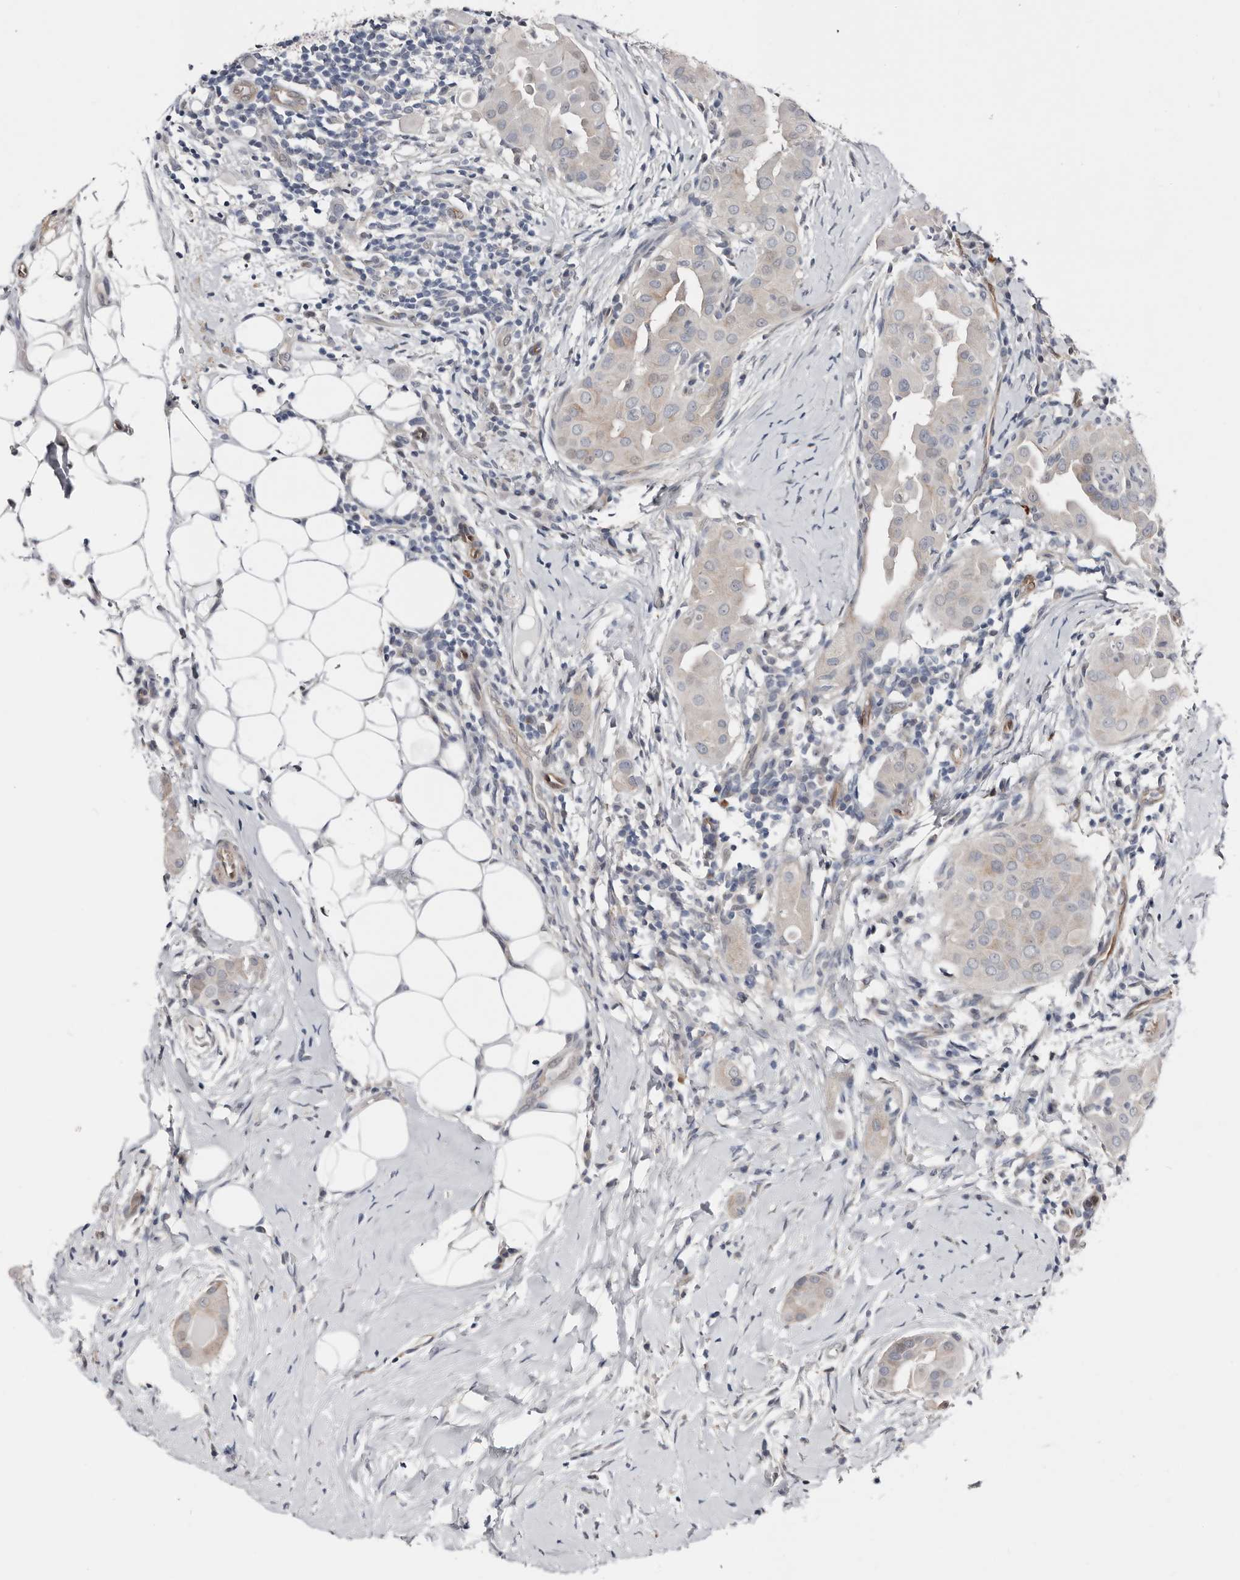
{"staining": {"intensity": "negative", "quantity": "none", "location": "none"}, "tissue": "thyroid cancer", "cell_type": "Tumor cells", "image_type": "cancer", "snomed": [{"axis": "morphology", "description": "Papillary adenocarcinoma, NOS"}, {"axis": "topography", "description": "Thyroid gland"}], "caption": "Immunohistochemistry (IHC) of thyroid papillary adenocarcinoma reveals no positivity in tumor cells. (DAB immunohistochemistry, high magnification).", "gene": "ASRGL1", "patient": {"sex": "male", "age": 33}}